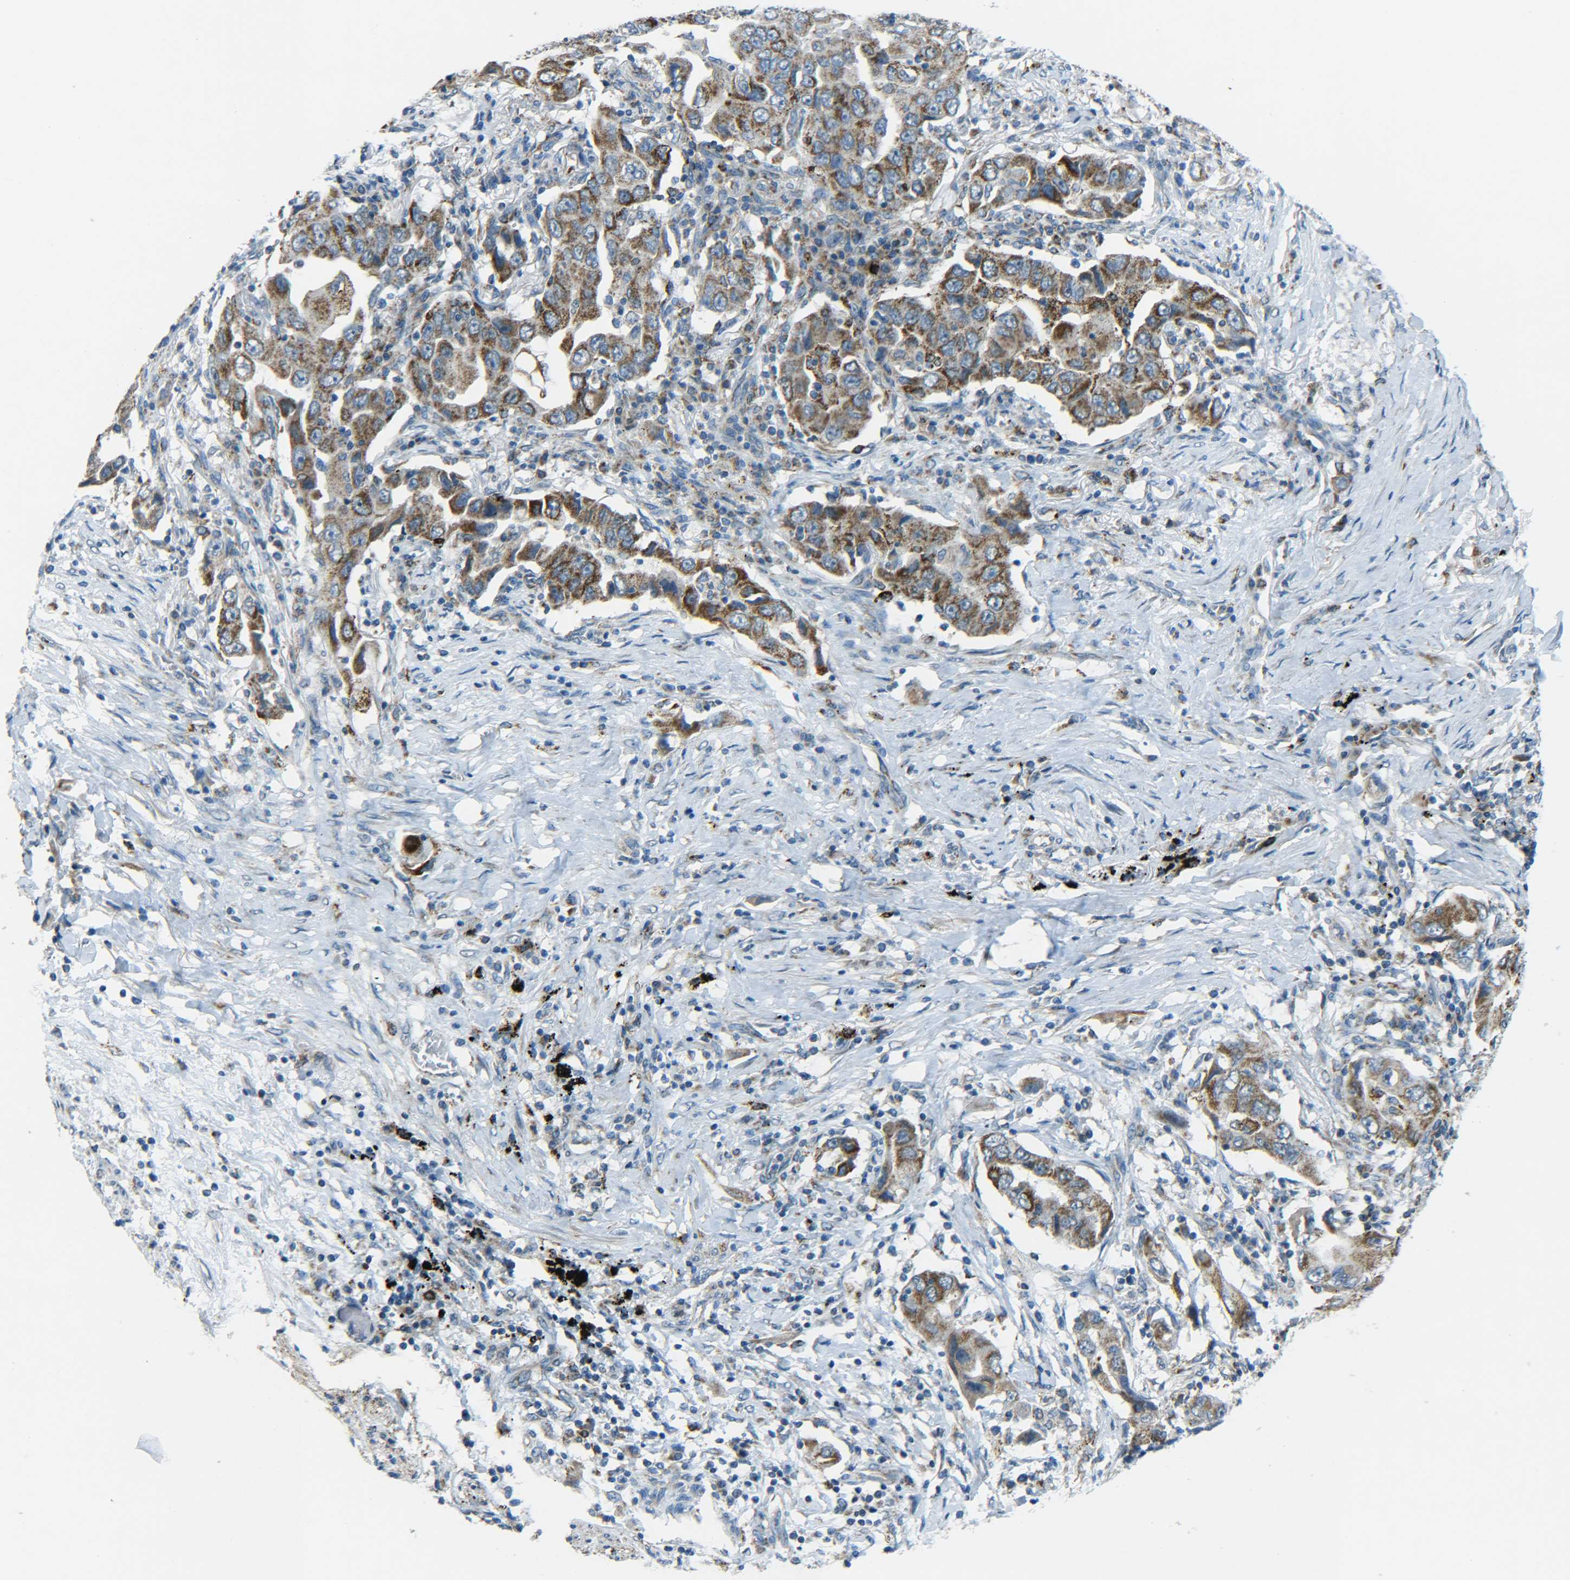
{"staining": {"intensity": "moderate", "quantity": ">75%", "location": "cytoplasmic/membranous"}, "tissue": "lung cancer", "cell_type": "Tumor cells", "image_type": "cancer", "snomed": [{"axis": "morphology", "description": "Adenocarcinoma, NOS"}, {"axis": "topography", "description": "Lung"}], "caption": "A medium amount of moderate cytoplasmic/membranous positivity is seen in about >75% of tumor cells in lung cancer (adenocarcinoma) tissue.", "gene": "CYB5R1", "patient": {"sex": "female", "age": 65}}